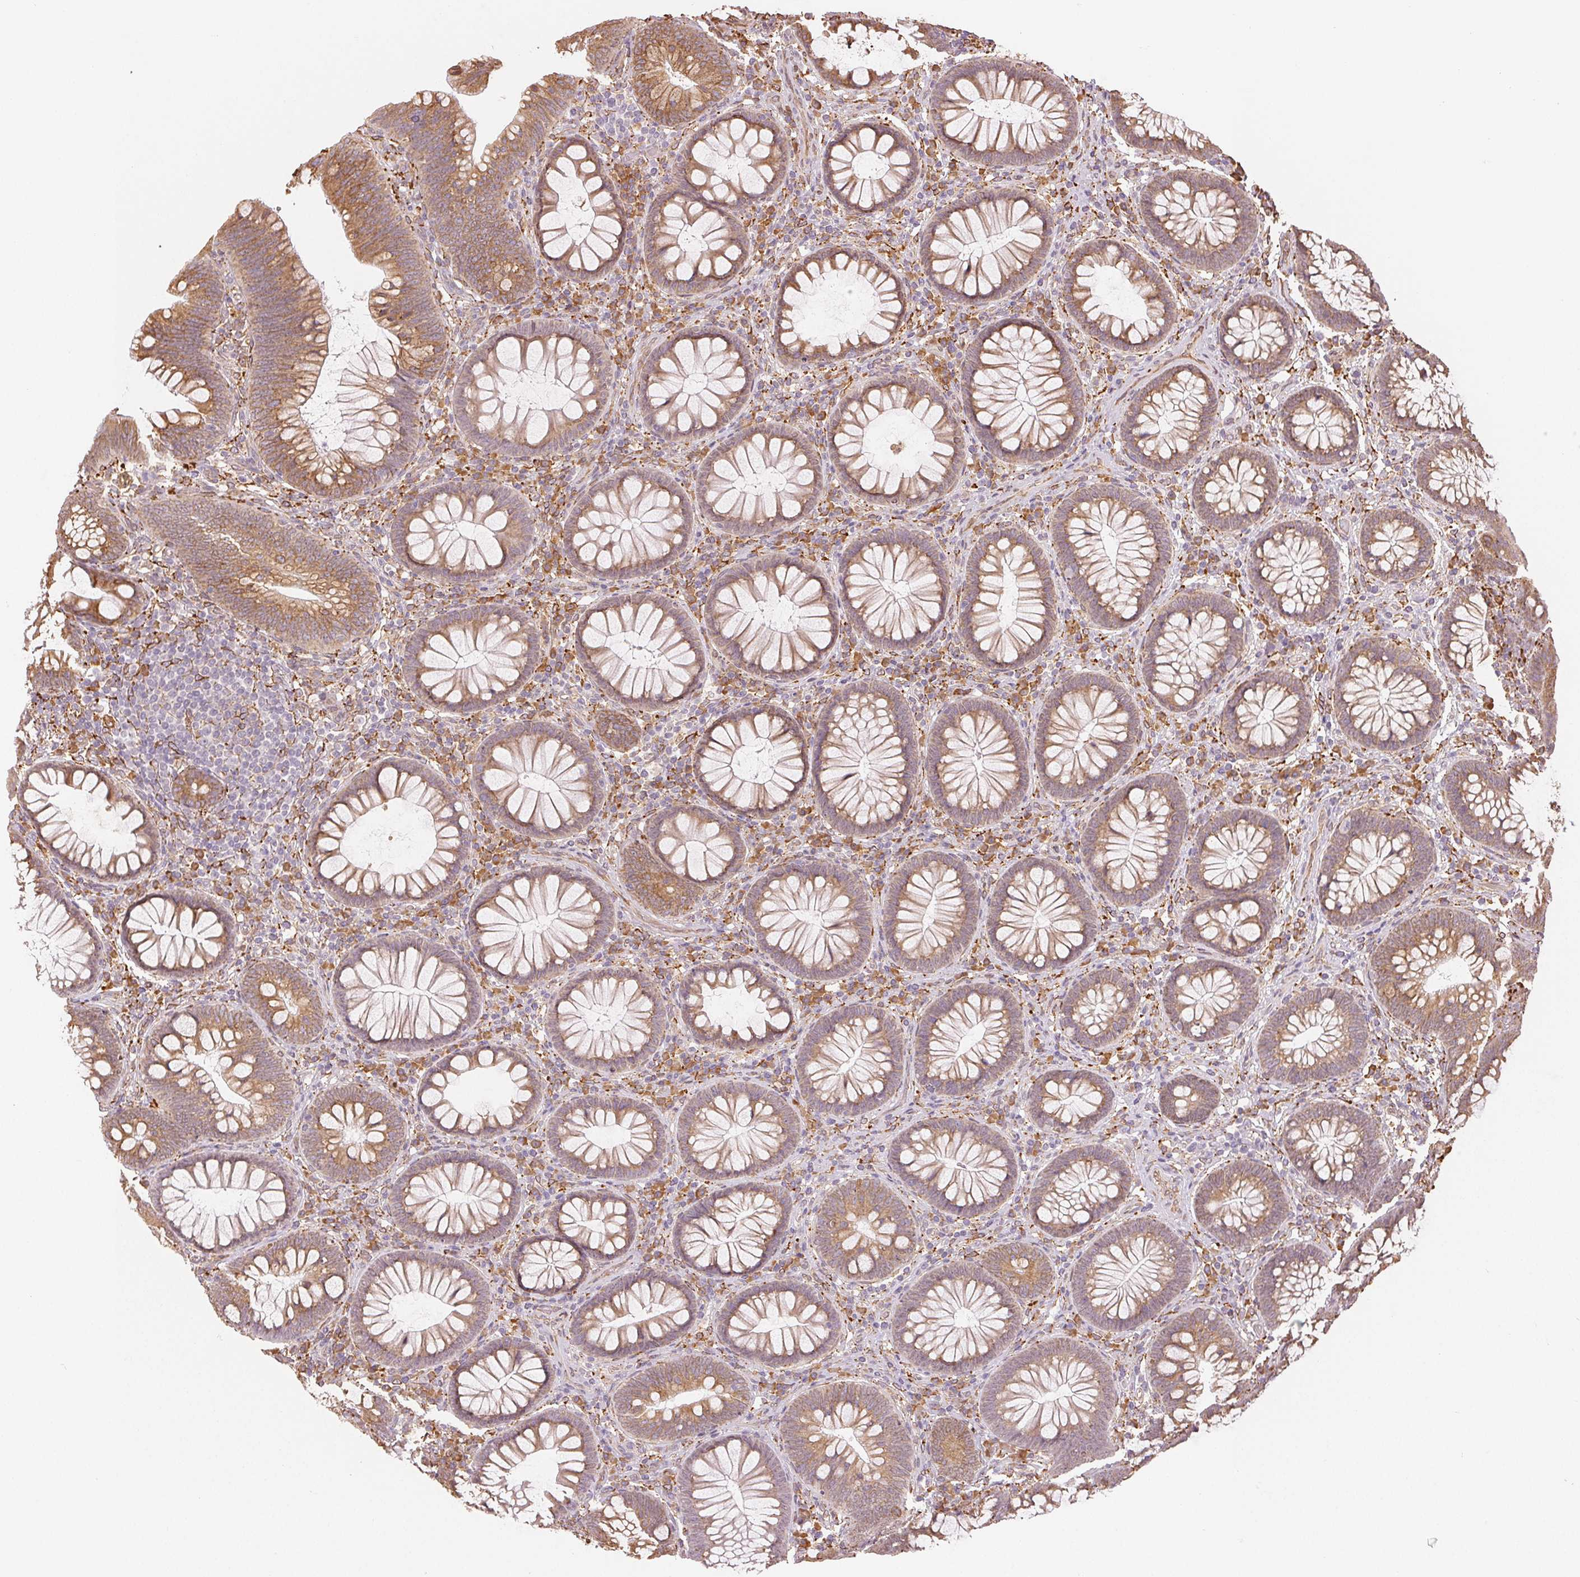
{"staining": {"intensity": "weak", "quantity": ">75%", "location": "cytoplasmic/membranous"}, "tissue": "colon", "cell_type": "Endothelial cells", "image_type": "normal", "snomed": [{"axis": "morphology", "description": "Normal tissue, NOS"}, {"axis": "morphology", "description": "Adenoma, NOS"}, {"axis": "topography", "description": "Soft tissue"}, {"axis": "topography", "description": "Colon"}], "caption": "Immunohistochemical staining of unremarkable colon displays >75% levels of weak cytoplasmic/membranous protein staining in approximately >75% of endothelial cells.", "gene": "RCN3", "patient": {"sex": "male", "age": 47}}